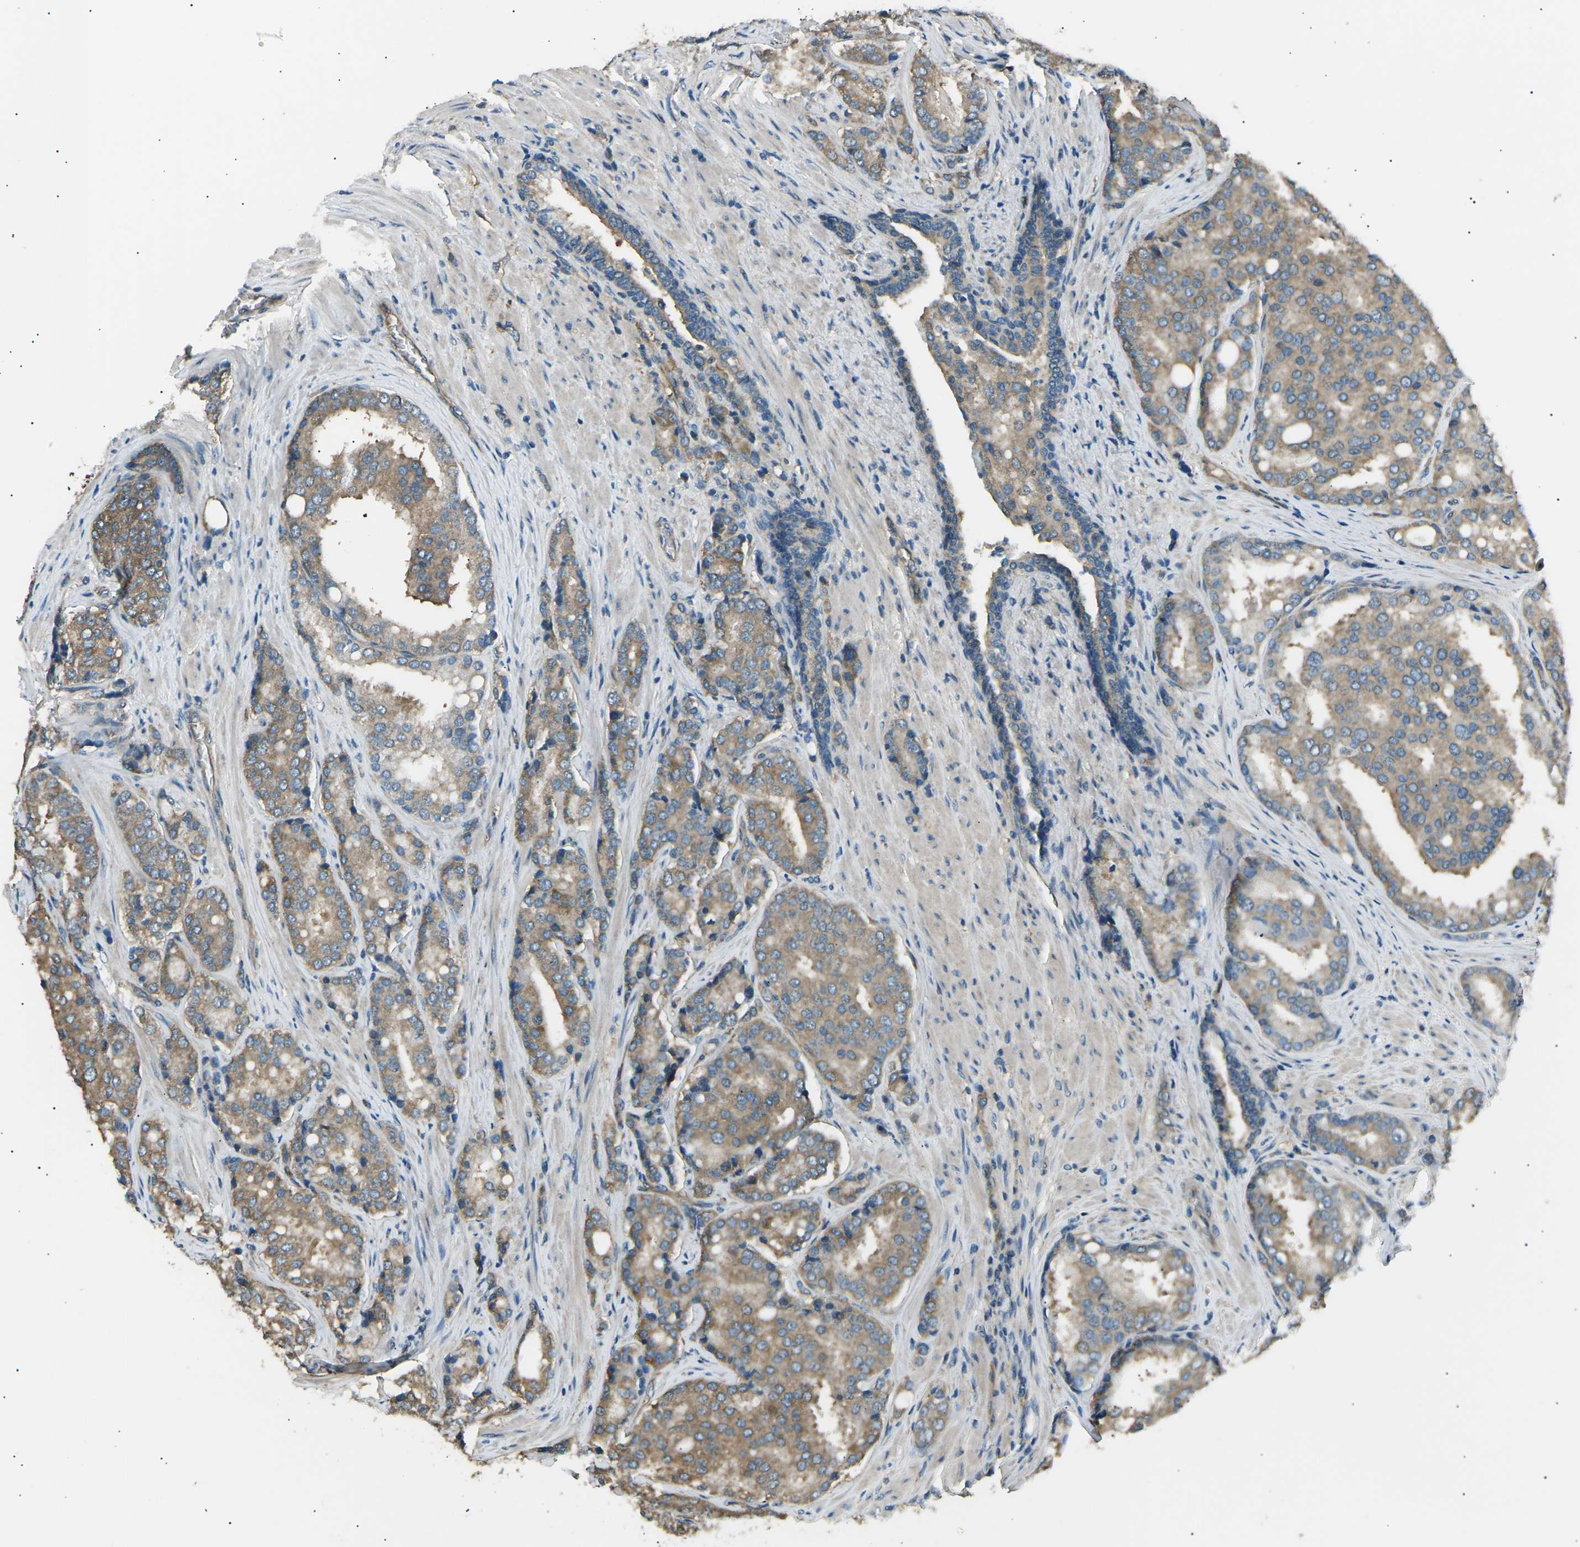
{"staining": {"intensity": "moderate", "quantity": ">75%", "location": "cytoplasmic/membranous"}, "tissue": "prostate cancer", "cell_type": "Tumor cells", "image_type": "cancer", "snomed": [{"axis": "morphology", "description": "Adenocarcinoma, High grade"}, {"axis": "topography", "description": "Prostate"}], "caption": "A high-resolution image shows immunohistochemistry staining of adenocarcinoma (high-grade) (prostate), which reveals moderate cytoplasmic/membranous staining in about >75% of tumor cells.", "gene": "SLK", "patient": {"sex": "male", "age": 50}}